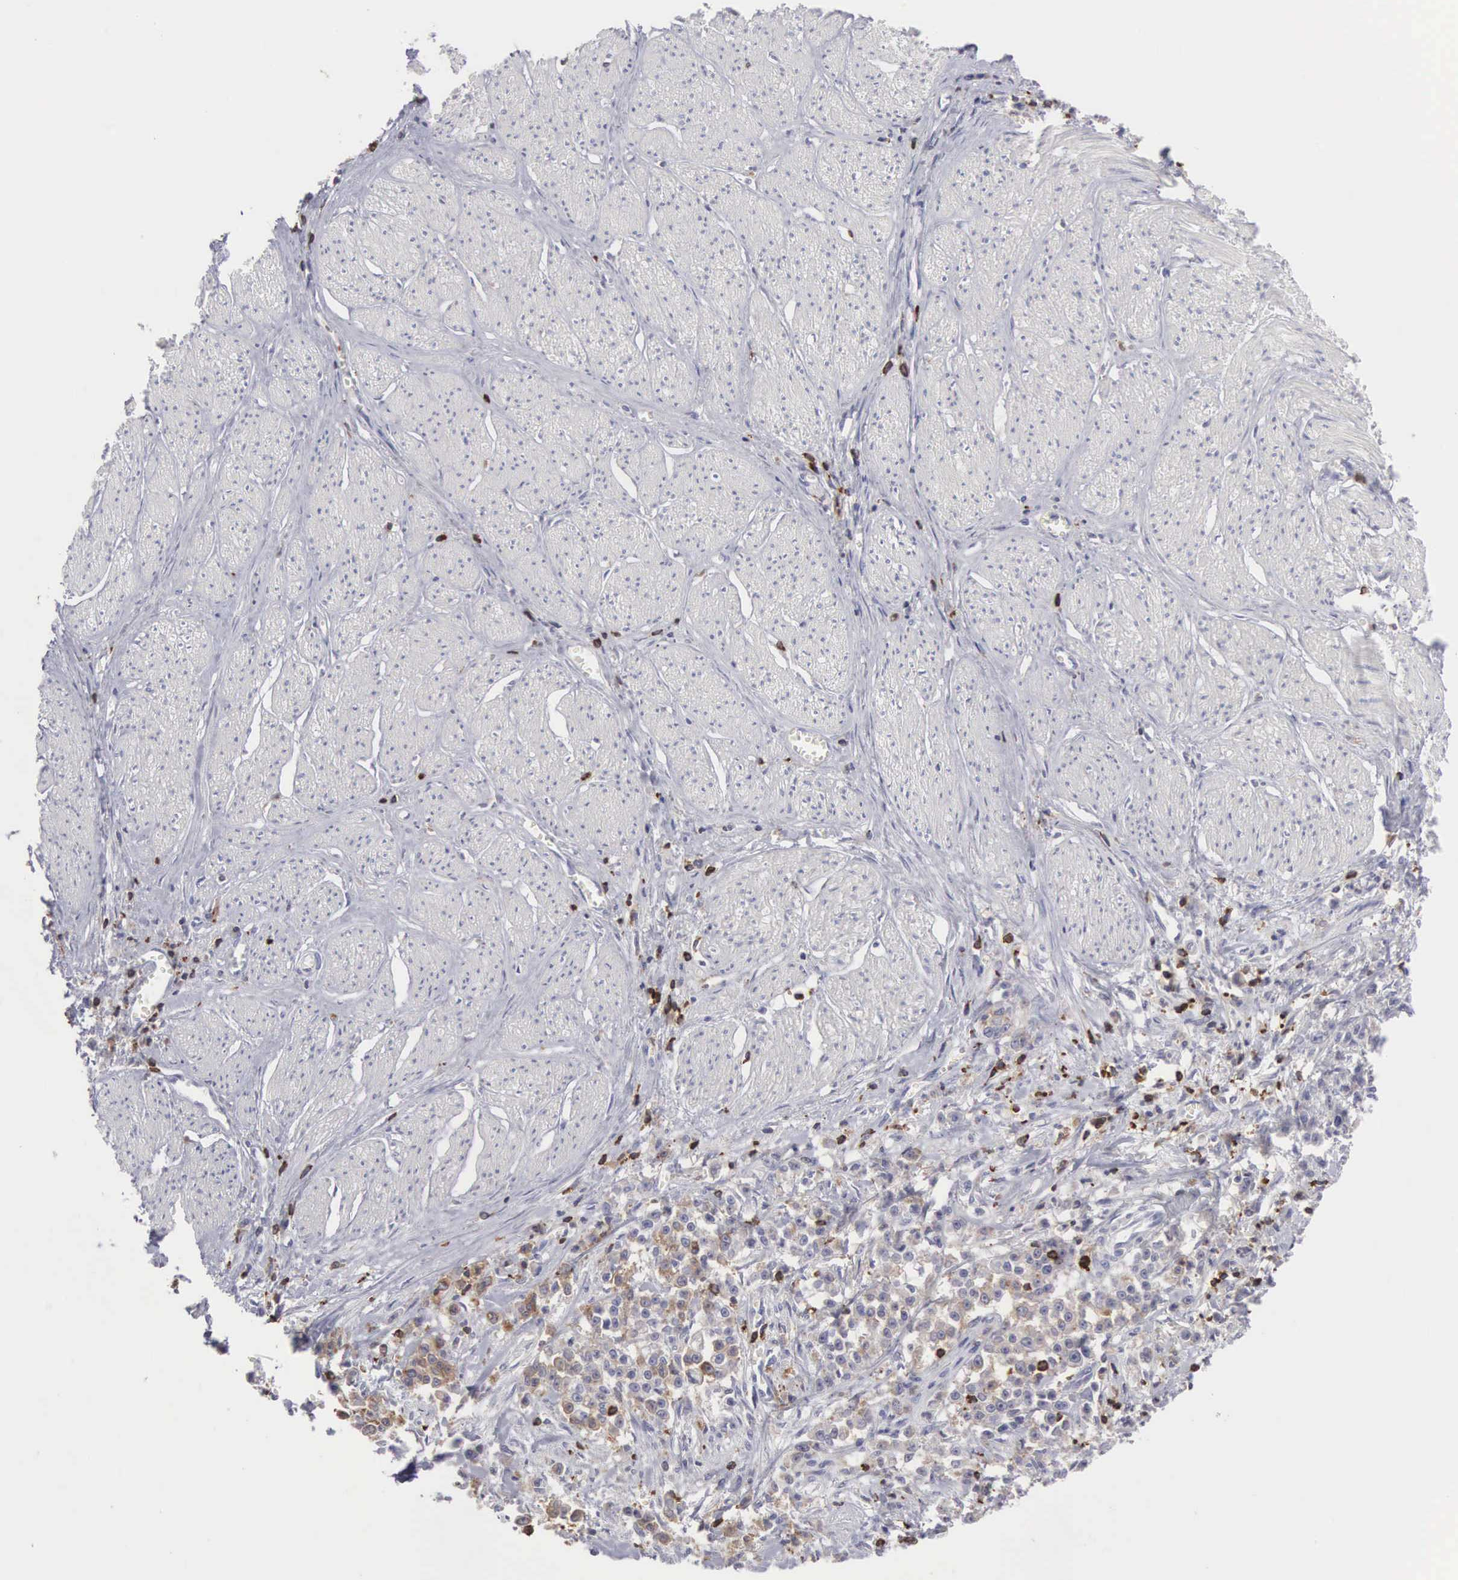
{"staining": {"intensity": "weak", "quantity": "25%-75%", "location": "cytoplasmic/membranous"}, "tissue": "stomach cancer", "cell_type": "Tumor cells", "image_type": "cancer", "snomed": [{"axis": "morphology", "description": "Adenocarcinoma, NOS"}, {"axis": "topography", "description": "Stomach"}], "caption": "There is low levels of weak cytoplasmic/membranous expression in tumor cells of stomach cancer, as demonstrated by immunohistochemical staining (brown color).", "gene": "SH3BP1", "patient": {"sex": "male", "age": 72}}